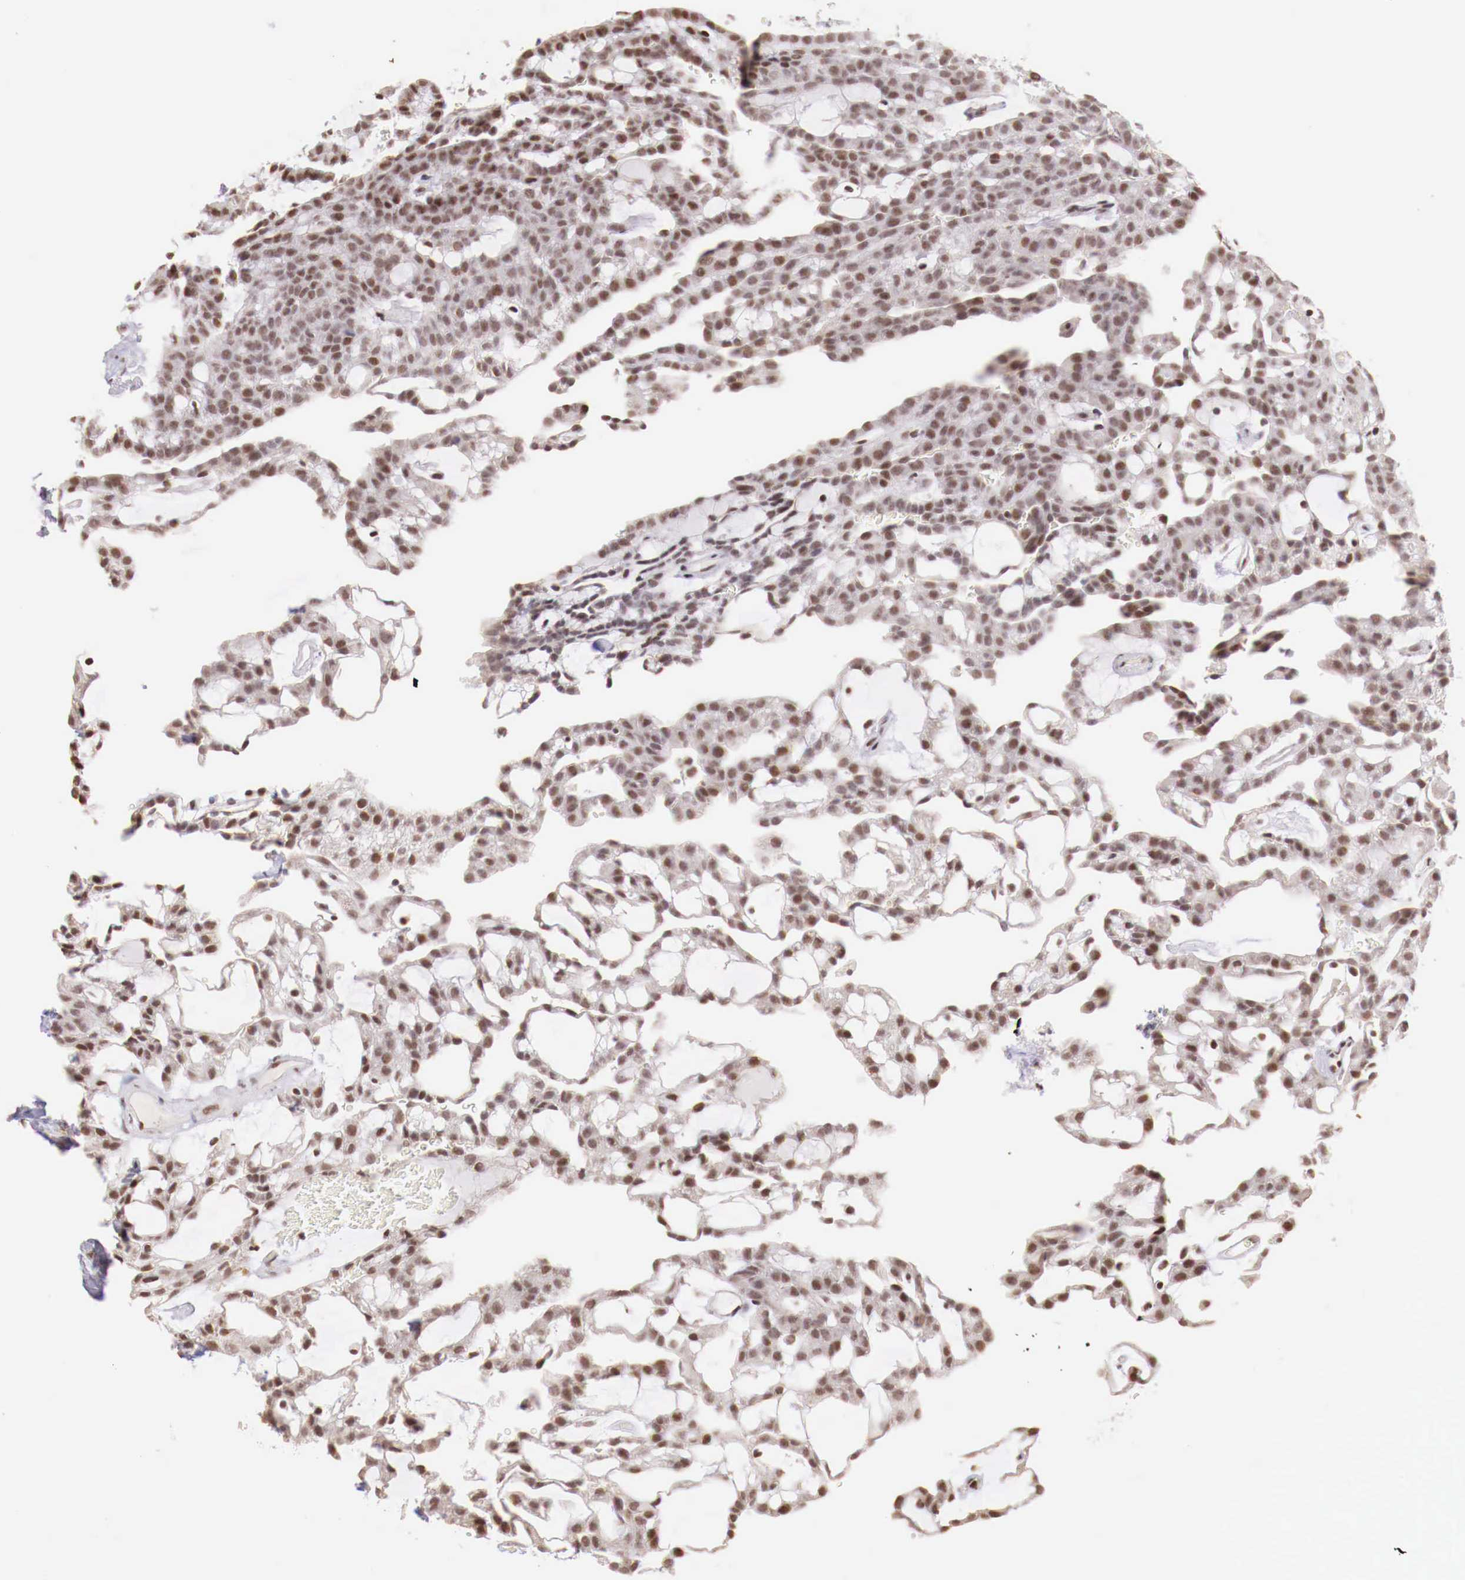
{"staining": {"intensity": "moderate", "quantity": ">75%", "location": "nuclear"}, "tissue": "renal cancer", "cell_type": "Tumor cells", "image_type": "cancer", "snomed": [{"axis": "morphology", "description": "Adenocarcinoma, NOS"}, {"axis": "topography", "description": "Kidney"}], "caption": "Immunohistochemical staining of human renal cancer (adenocarcinoma) demonstrates medium levels of moderate nuclear protein expression in approximately >75% of tumor cells. The staining was performed using DAB, with brown indicating positive protein expression. Nuclei are stained blue with hematoxylin.", "gene": "SP1", "patient": {"sex": "male", "age": 63}}